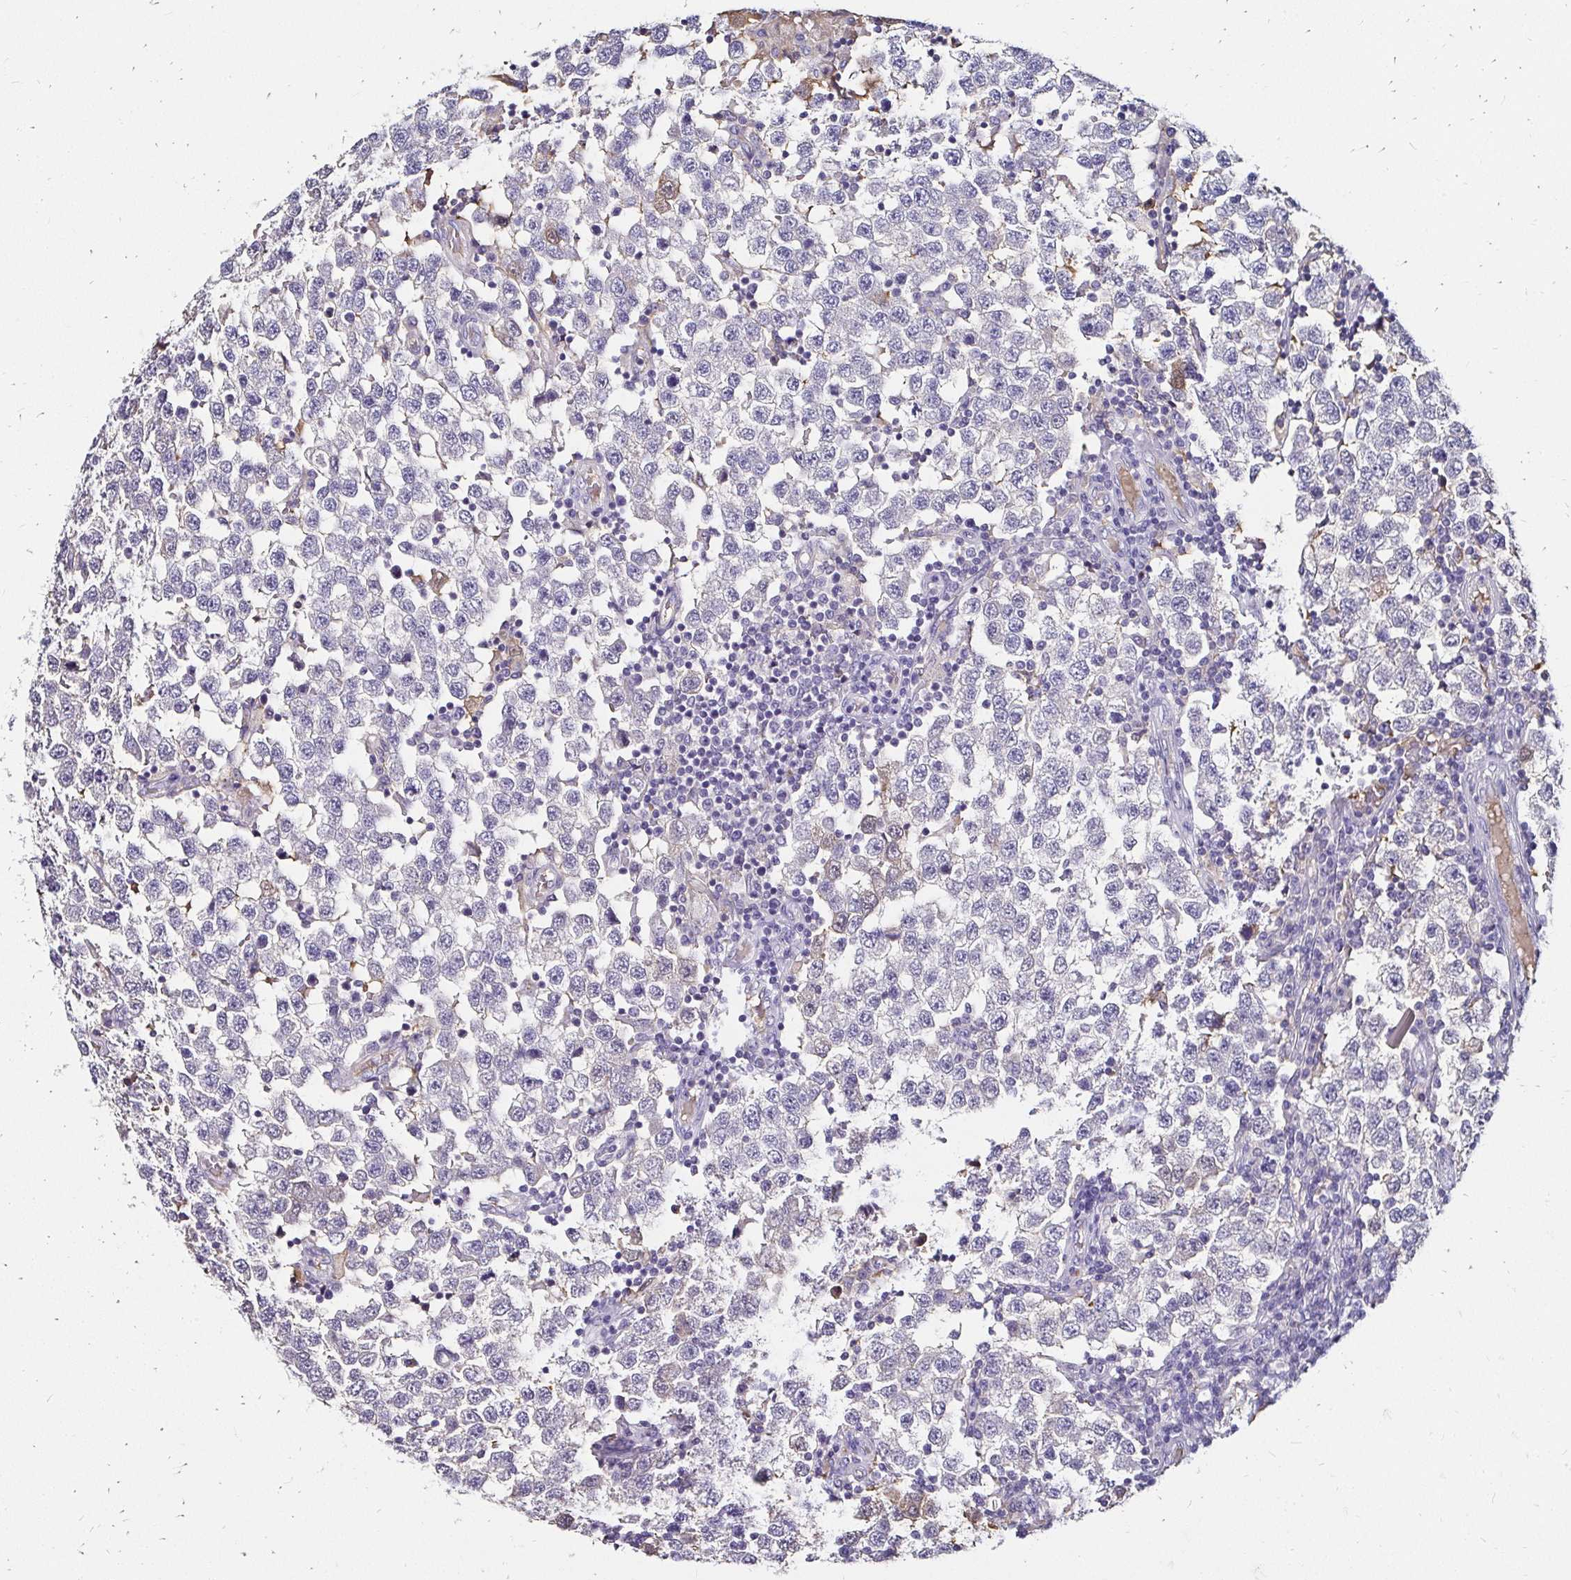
{"staining": {"intensity": "negative", "quantity": "none", "location": "none"}, "tissue": "testis cancer", "cell_type": "Tumor cells", "image_type": "cancer", "snomed": [{"axis": "morphology", "description": "Seminoma, NOS"}, {"axis": "topography", "description": "Testis"}], "caption": "Tumor cells are negative for brown protein staining in testis seminoma.", "gene": "SCG3", "patient": {"sex": "male", "age": 34}}